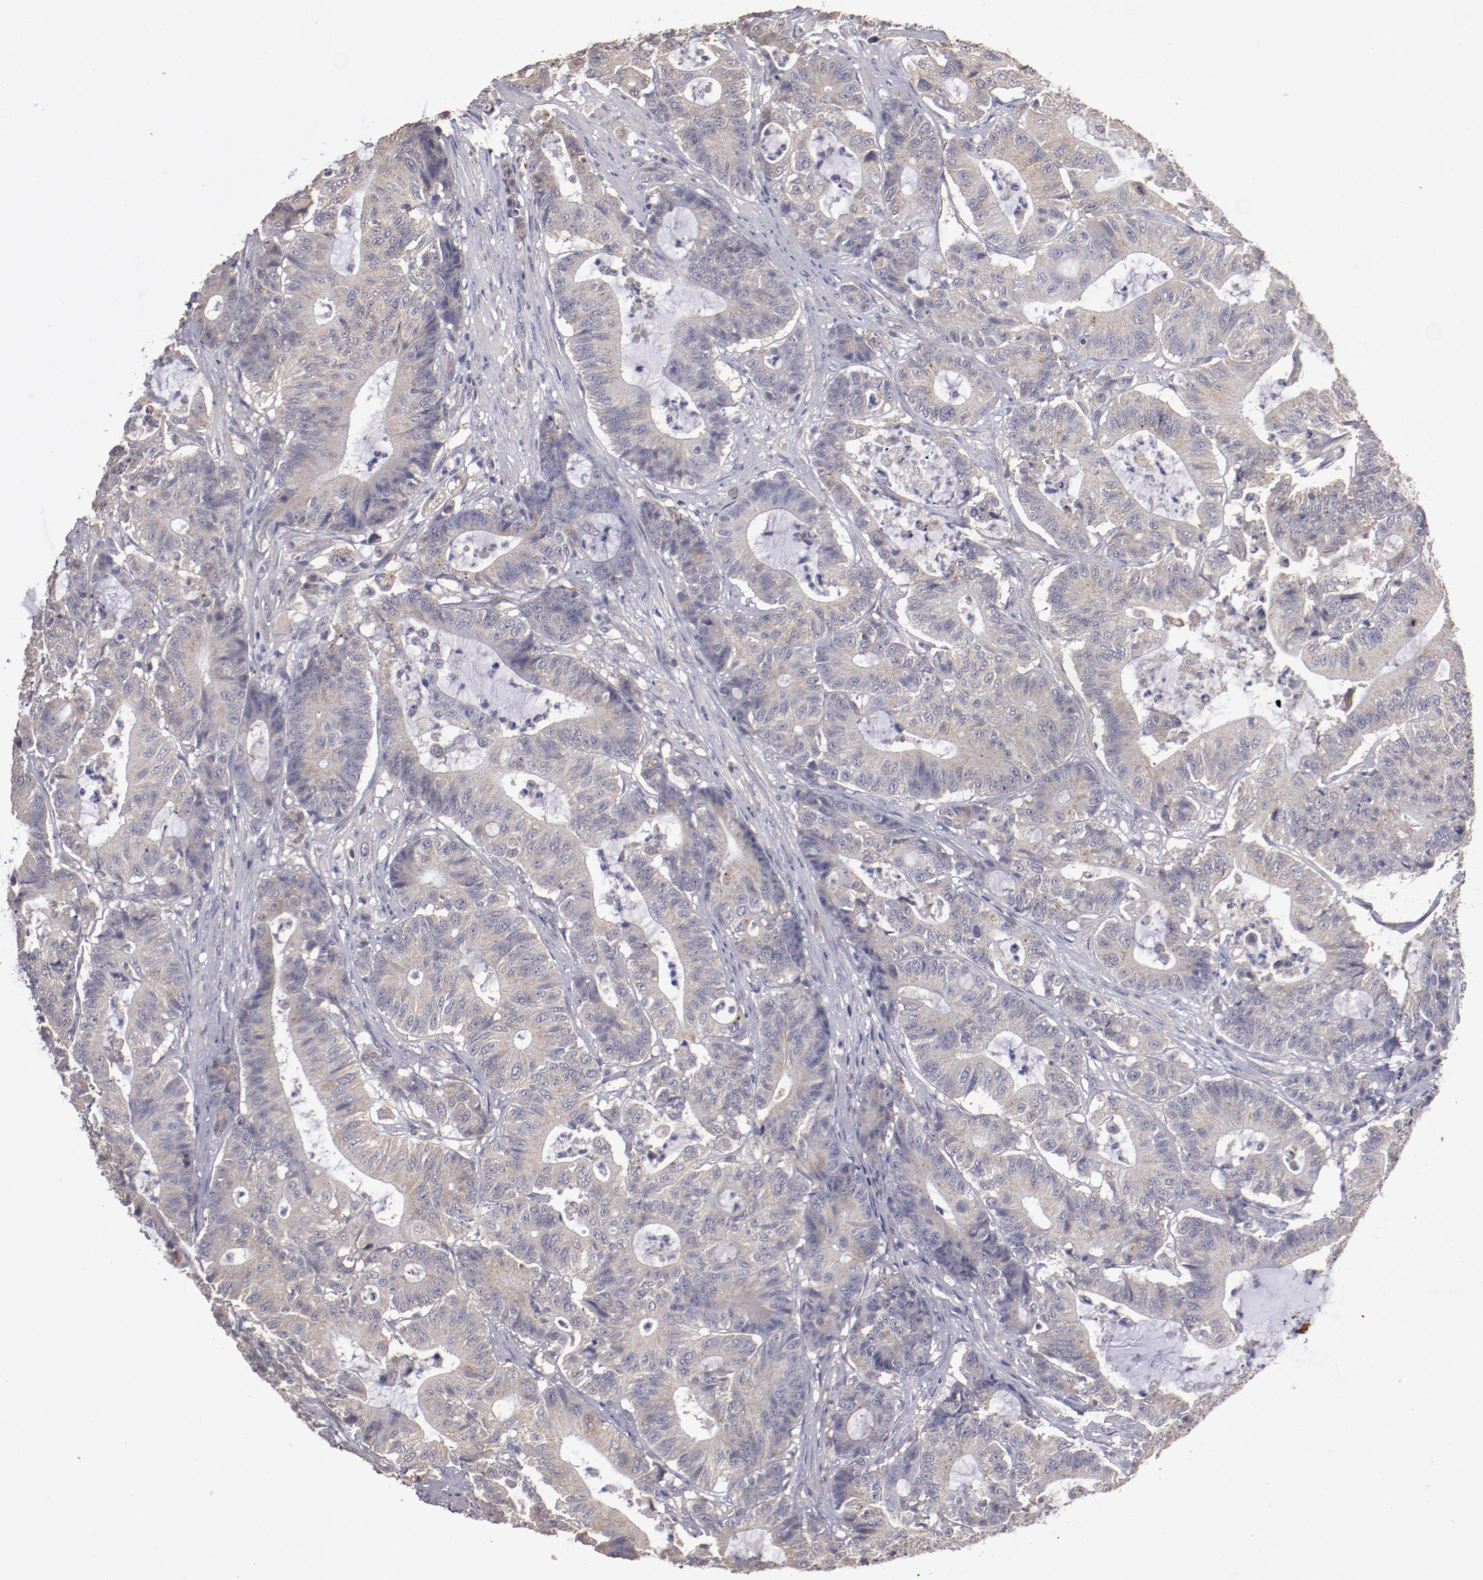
{"staining": {"intensity": "weak", "quantity": ">75%", "location": "cytoplasmic/membranous"}, "tissue": "colorectal cancer", "cell_type": "Tumor cells", "image_type": "cancer", "snomed": [{"axis": "morphology", "description": "Adenocarcinoma, NOS"}, {"axis": "topography", "description": "Colon"}], "caption": "Approximately >75% of tumor cells in colorectal cancer (adenocarcinoma) display weak cytoplasmic/membranous protein expression as visualized by brown immunohistochemical staining.", "gene": "FAT1", "patient": {"sex": "female", "age": 84}}